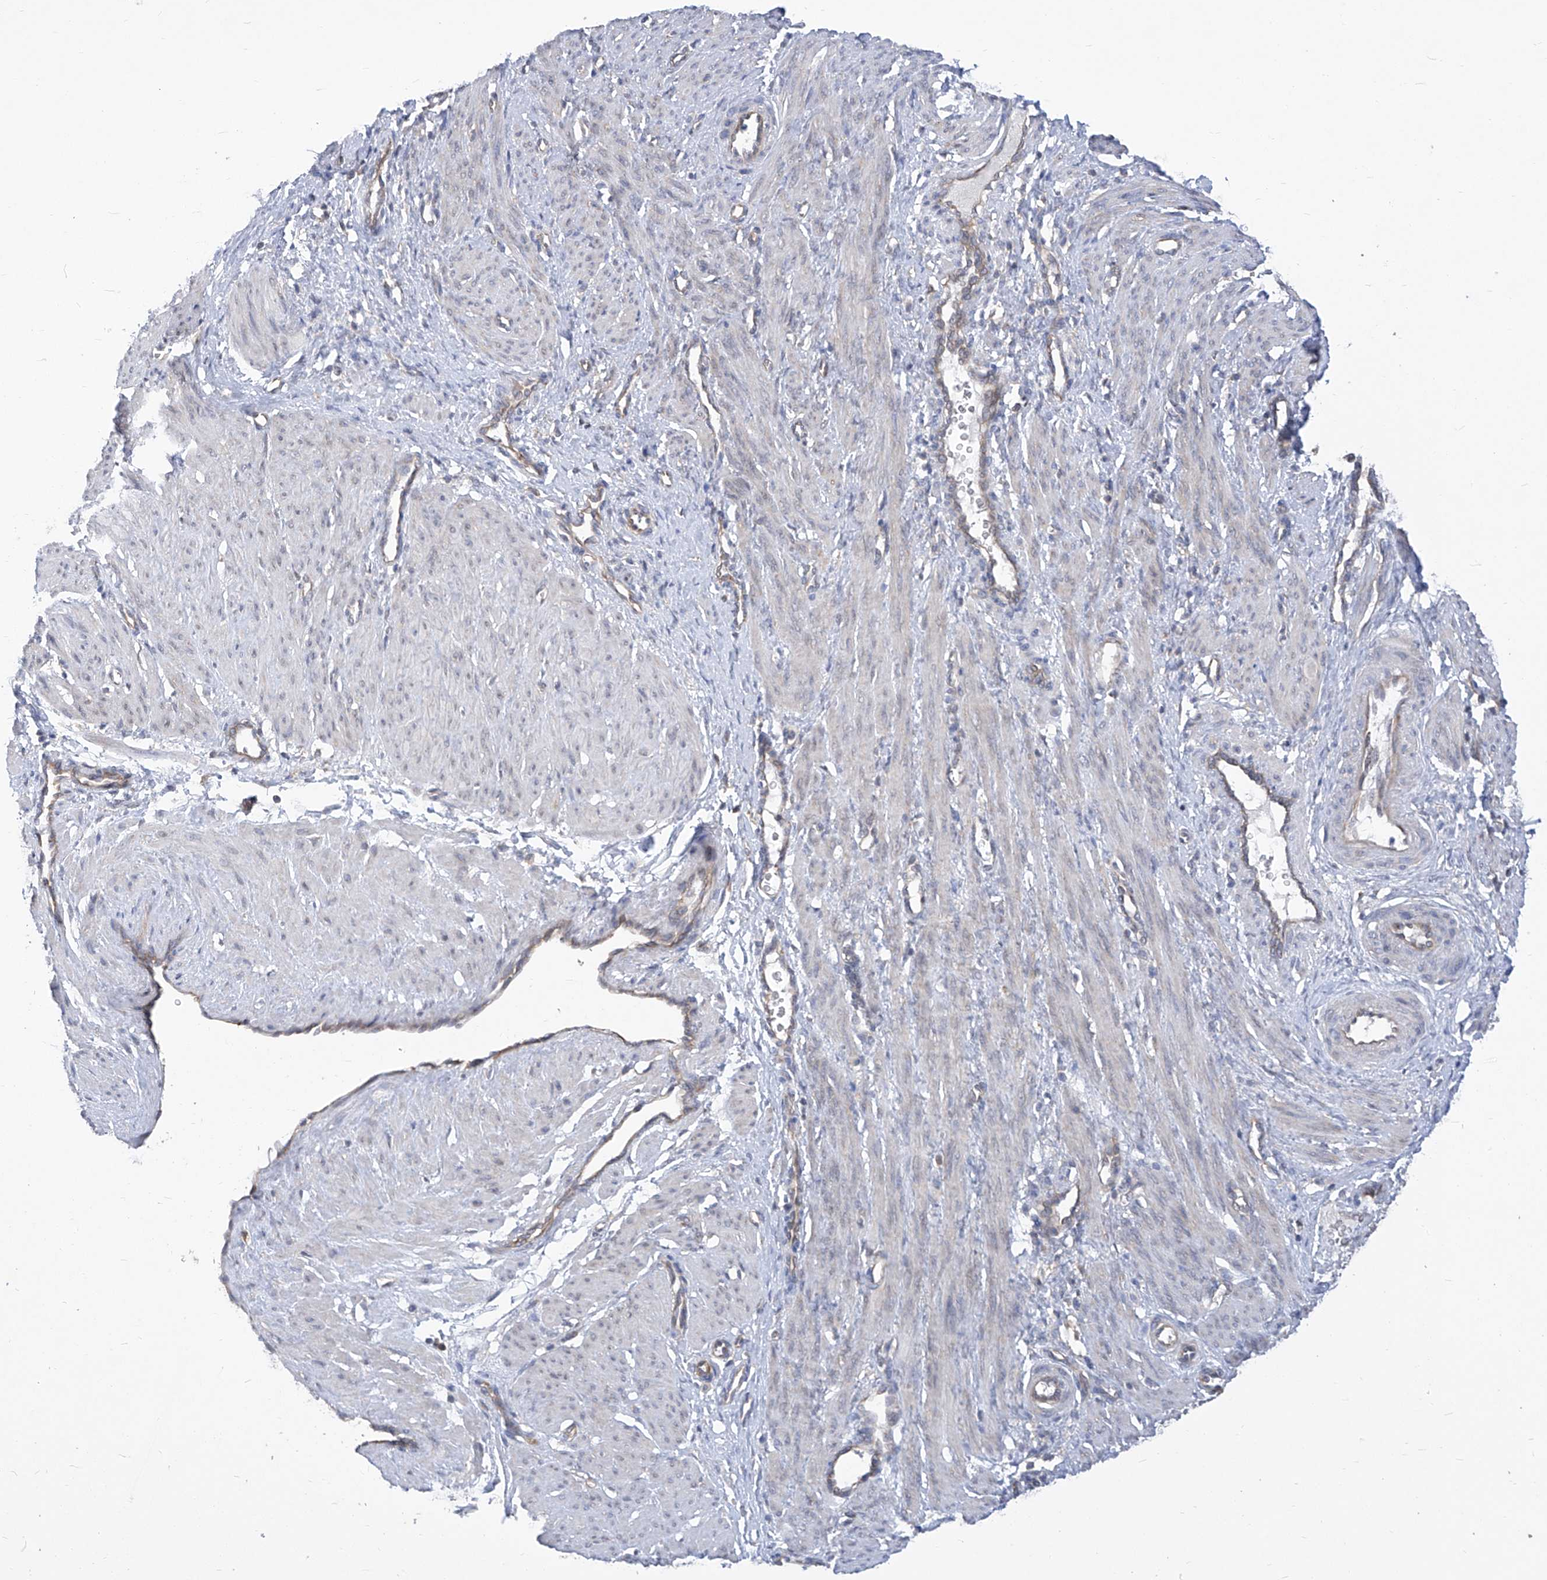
{"staining": {"intensity": "negative", "quantity": "none", "location": "none"}, "tissue": "smooth muscle", "cell_type": "Smooth muscle cells", "image_type": "normal", "snomed": [{"axis": "morphology", "description": "Normal tissue, NOS"}, {"axis": "topography", "description": "Endometrium"}], "caption": "The photomicrograph reveals no staining of smooth muscle cells in benign smooth muscle.", "gene": "EIF3M", "patient": {"sex": "female", "age": 33}}